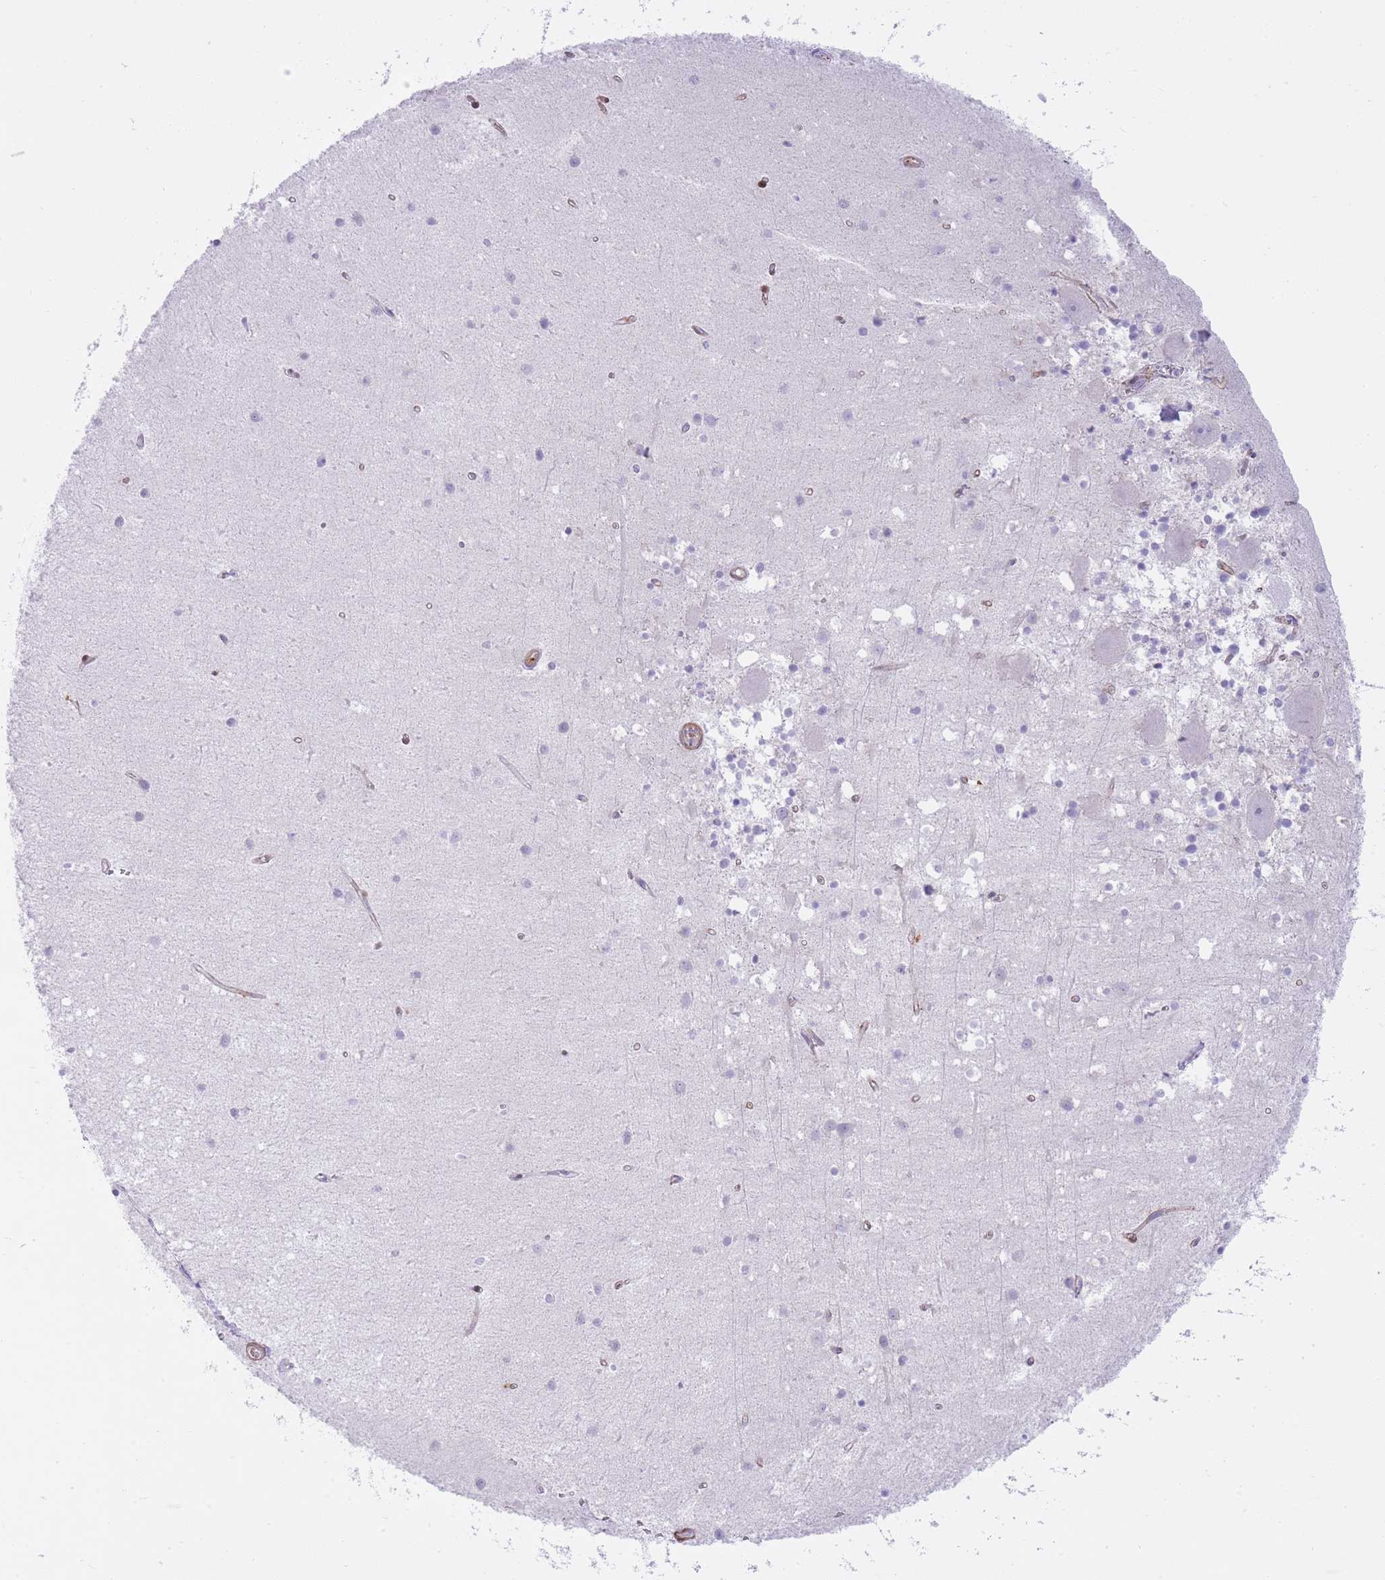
{"staining": {"intensity": "negative", "quantity": "none", "location": "none"}, "tissue": "cerebellum", "cell_type": "Cells in granular layer", "image_type": "normal", "snomed": [{"axis": "morphology", "description": "Normal tissue, NOS"}, {"axis": "topography", "description": "Cerebellum"}], "caption": "Immunohistochemical staining of normal cerebellum displays no significant staining in cells in granular layer. (DAB (3,3'-diaminobenzidine) immunohistochemistry visualized using brightfield microscopy, high magnification).", "gene": "OR11H12", "patient": {"sex": "male", "age": 54}}